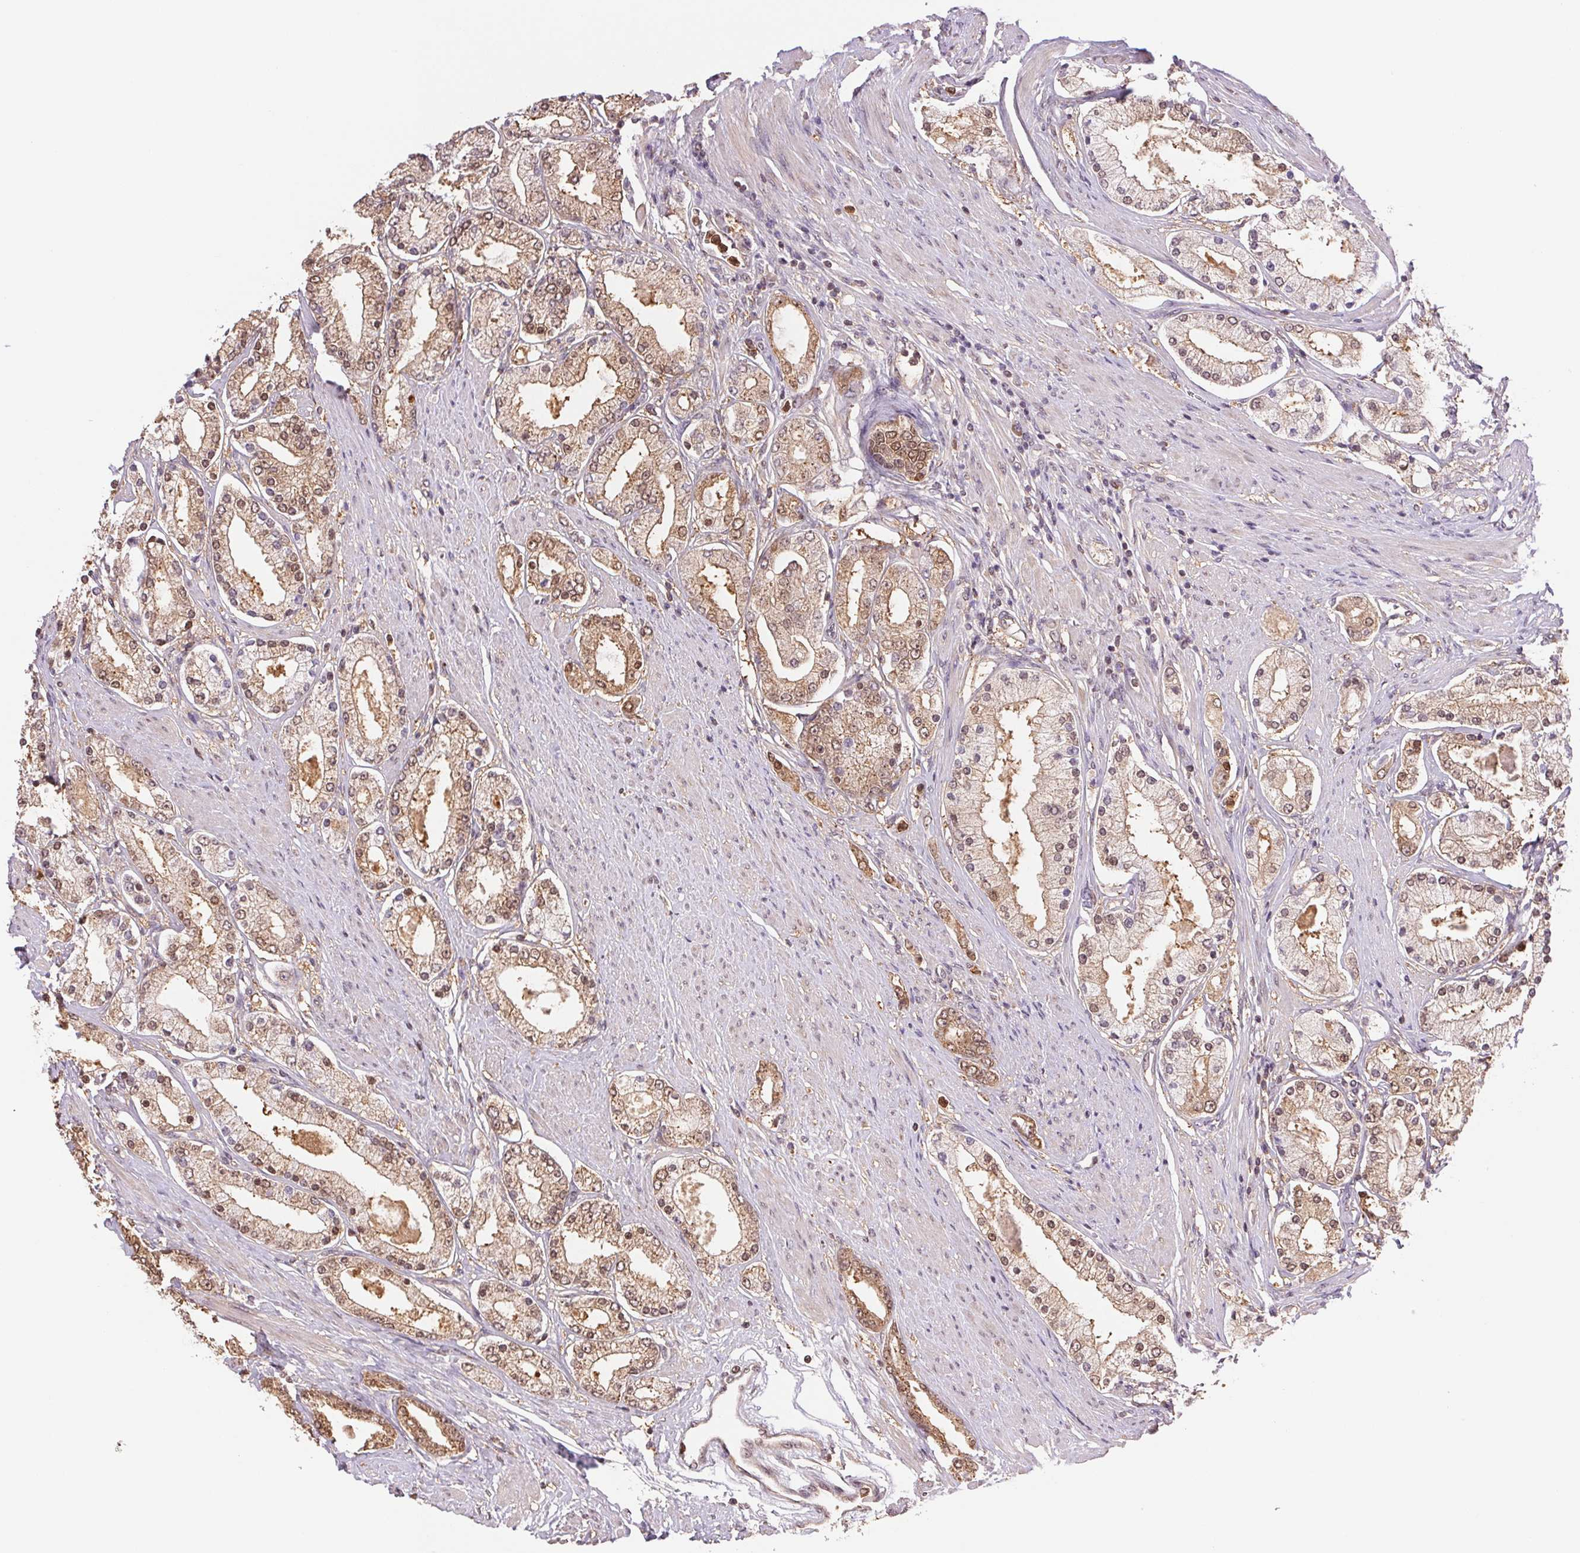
{"staining": {"intensity": "weak", "quantity": "25%-75%", "location": "cytoplasmic/membranous,nuclear"}, "tissue": "prostate cancer", "cell_type": "Tumor cells", "image_type": "cancer", "snomed": [{"axis": "morphology", "description": "Adenocarcinoma, High grade"}, {"axis": "topography", "description": "Prostate"}], "caption": "Protein expression by immunohistochemistry displays weak cytoplasmic/membranous and nuclear positivity in approximately 25%-75% of tumor cells in prostate high-grade adenocarcinoma.", "gene": "CDC123", "patient": {"sex": "male", "age": 67}}